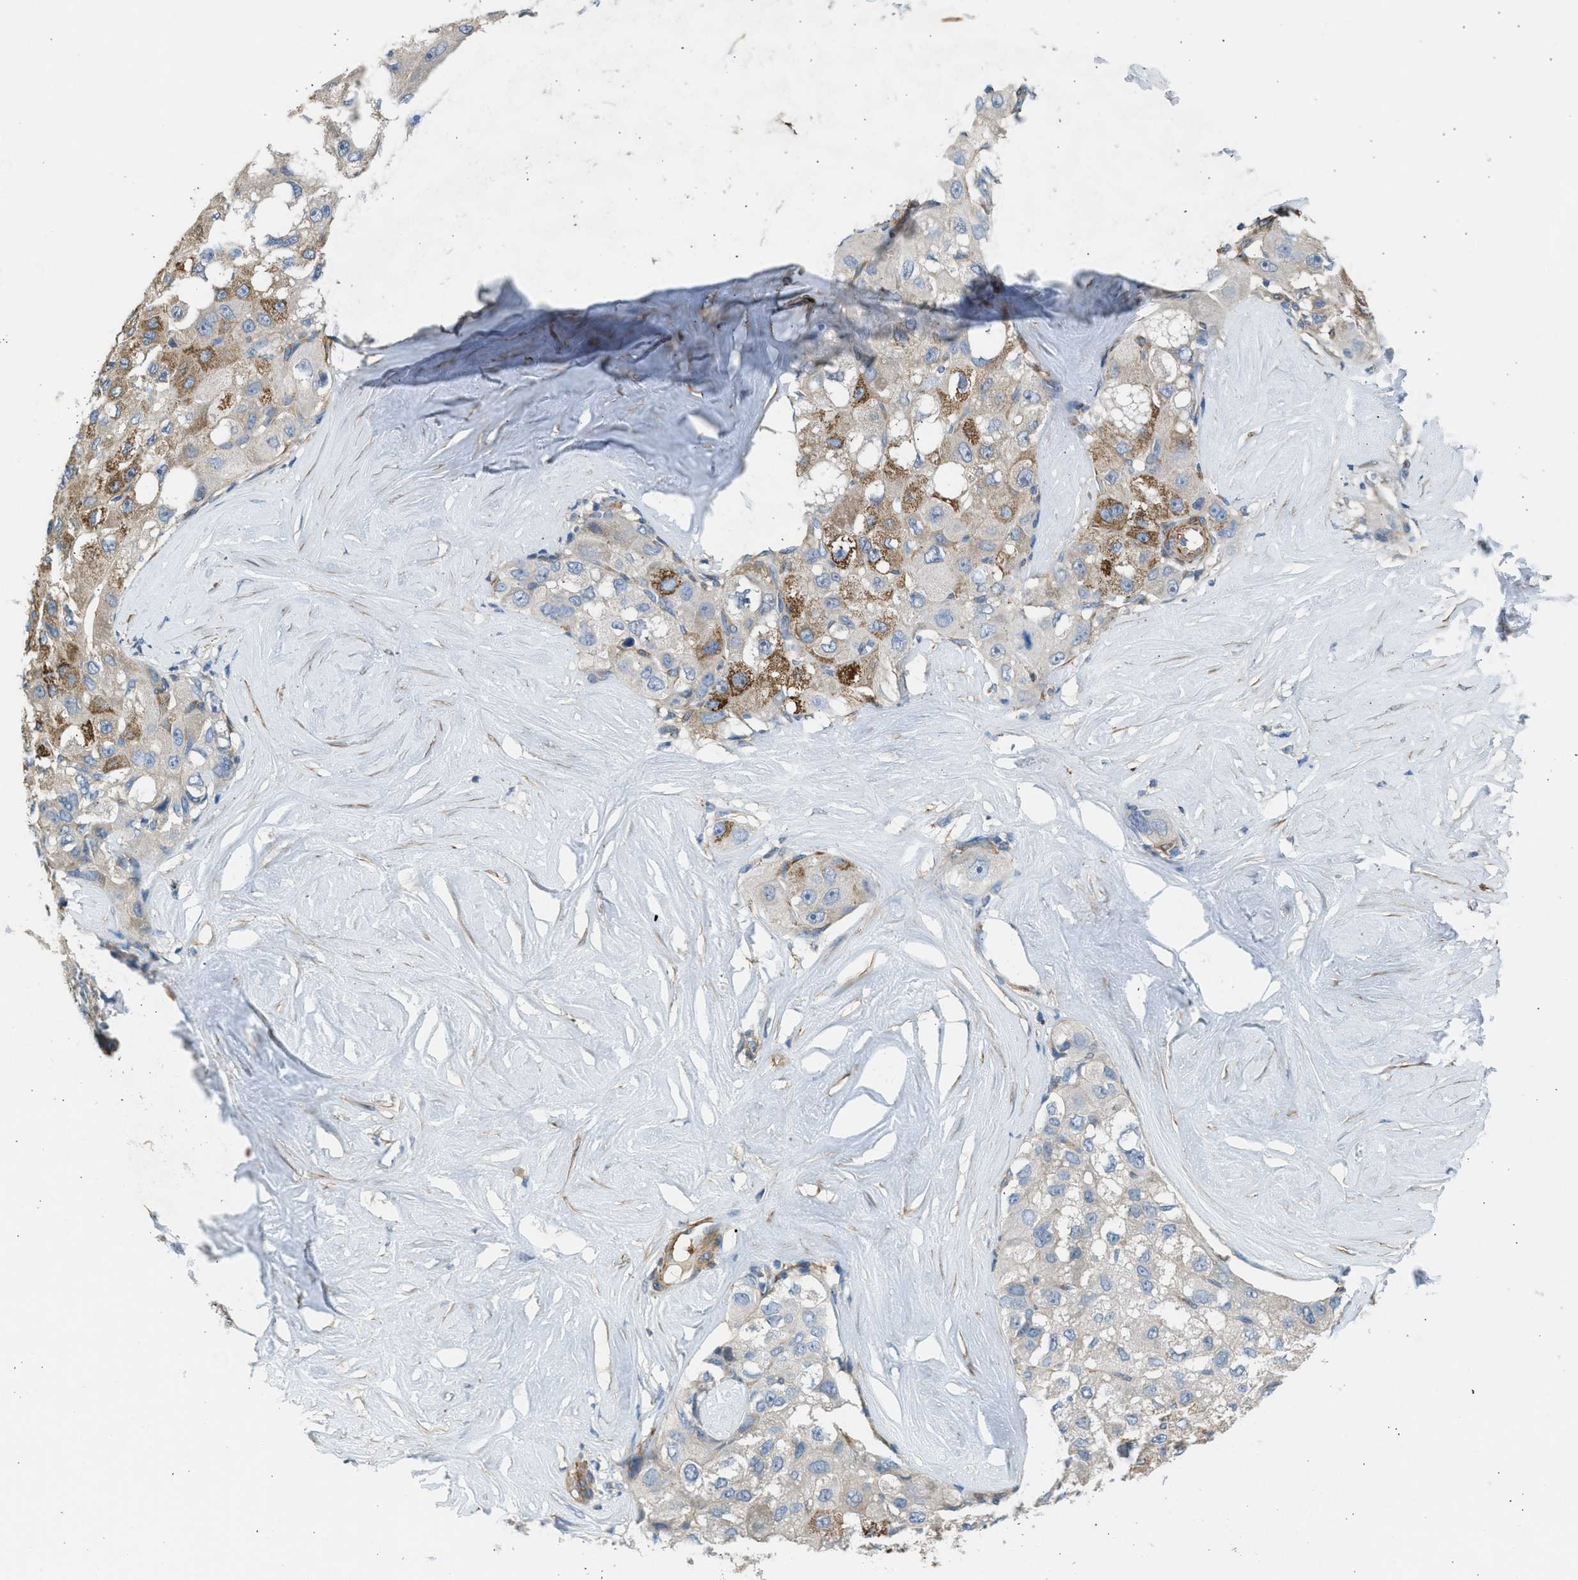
{"staining": {"intensity": "strong", "quantity": "25%-75%", "location": "cytoplasmic/membranous"}, "tissue": "liver cancer", "cell_type": "Tumor cells", "image_type": "cancer", "snomed": [{"axis": "morphology", "description": "Carcinoma, Hepatocellular, NOS"}, {"axis": "topography", "description": "Liver"}], "caption": "An image showing strong cytoplasmic/membranous positivity in approximately 25%-75% of tumor cells in liver cancer, as visualized by brown immunohistochemical staining.", "gene": "PCNX3", "patient": {"sex": "male", "age": 80}}